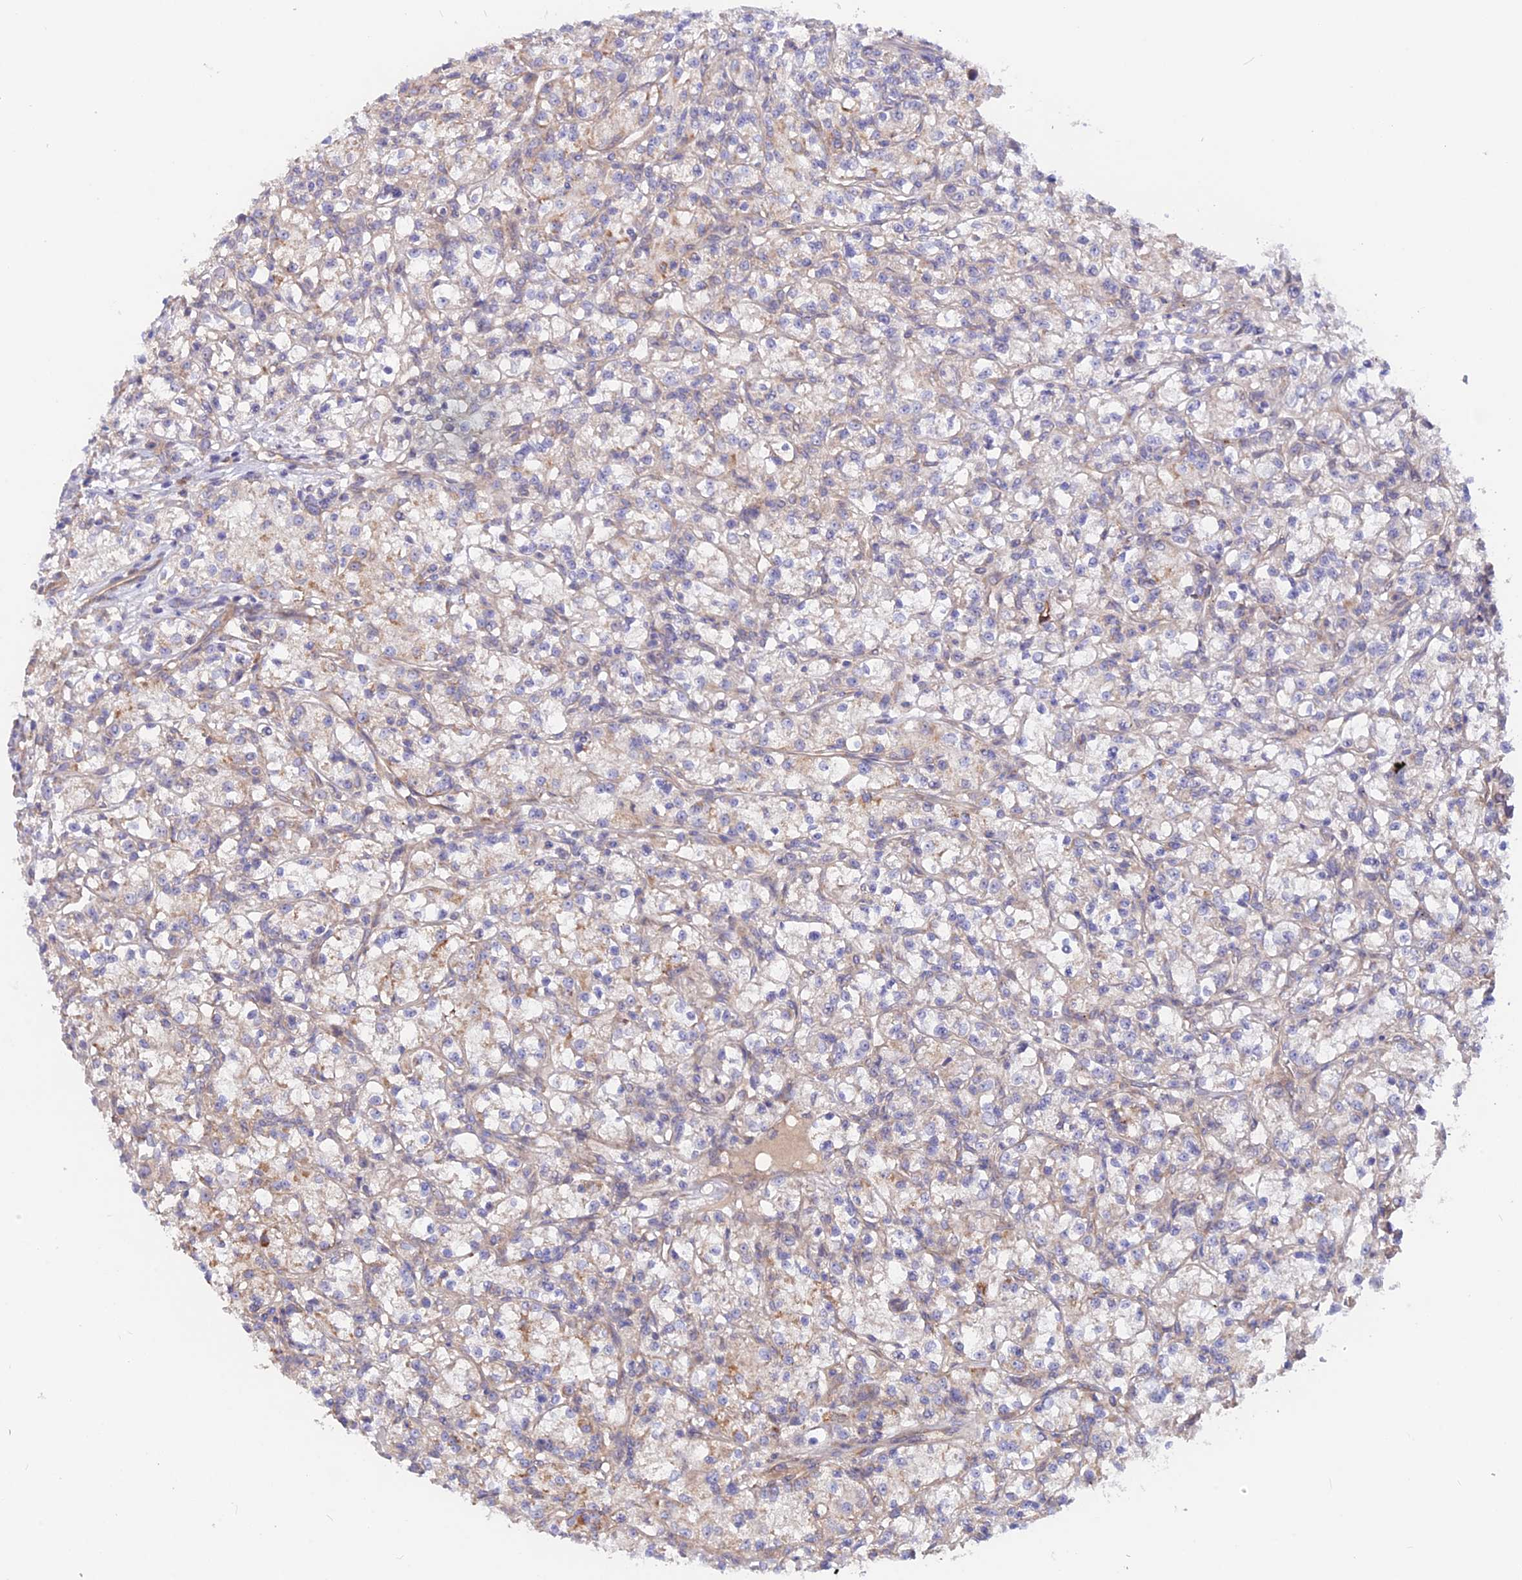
{"staining": {"intensity": "weak", "quantity": "25%-75%", "location": "cytoplasmic/membranous"}, "tissue": "renal cancer", "cell_type": "Tumor cells", "image_type": "cancer", "snomed": [{"axis": "morphology", "description": "Adenocarcinoma, NOS"}, {"axis": "topography", "description": "Kidney"}], "caption": "A high-resolution histopathology image shows immunohistochemistry staining of renal adenocarcinoma, which displays weak cytoplasmic/membranous staining in about 25%-75% of tumor cells.", "gene": "HYCC1", "patient": {"sex": "female", "age": 59}}